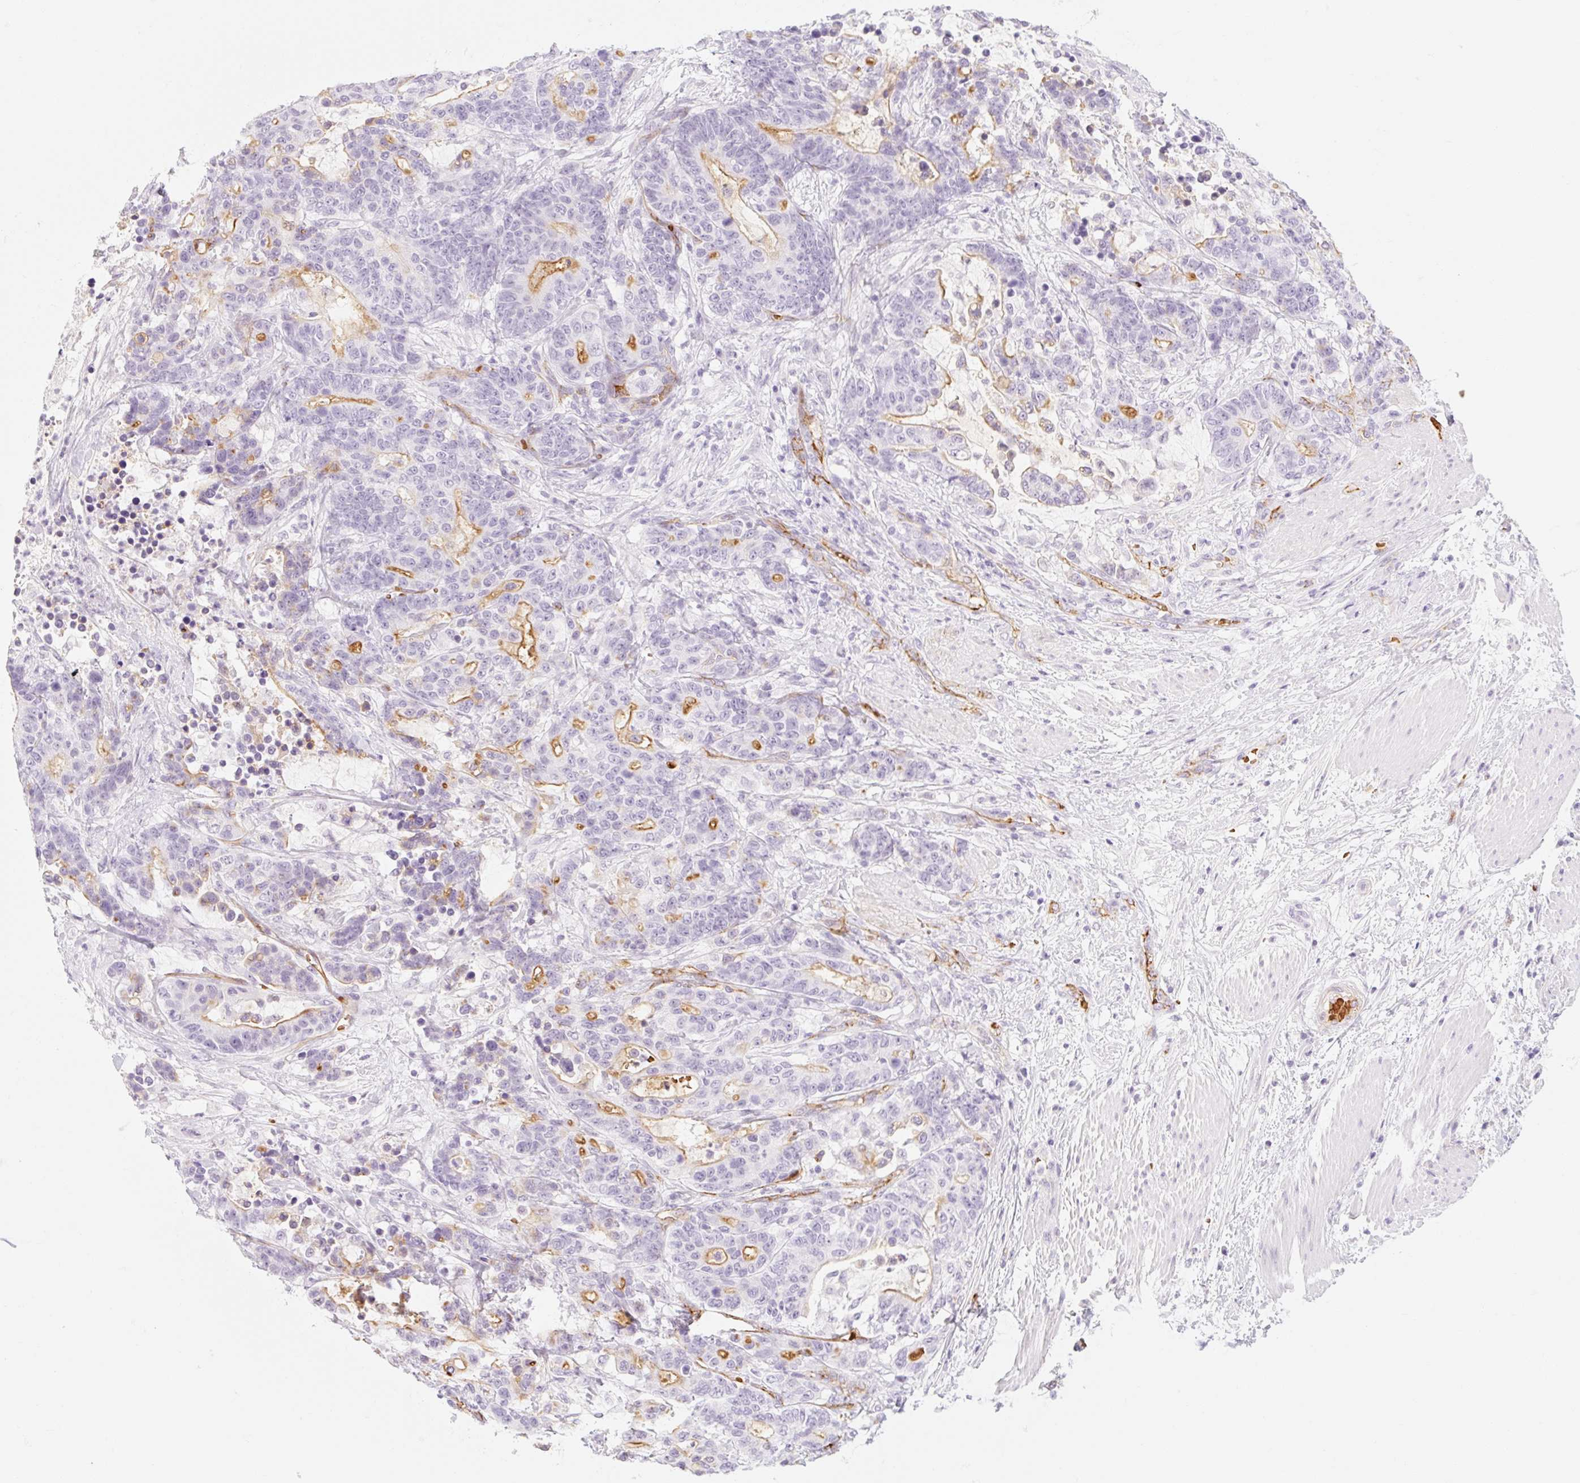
{"staining": {"intensity": "weak", "quantity": "<25%", "location": "cytoplasmic/membranous"}, "tissue": "stomach cancer", "cell_type": "Tumor cells", "image_type": "cancer", "snomed": [{"axis": "morphology", "description": "Normal tissue, NOS"}, {"axis": "morphology", "description": "Adenocarcinoma, NOS"}, {"axis": "topography", "description": "Stomach"}], "caption": "This is a histopathology image of IHC staining of stomach adenocarcinoma, which shows no expression in tumor cells.", "gene": "TAF1L", "patient": {"sex": "female", "age": 64}}